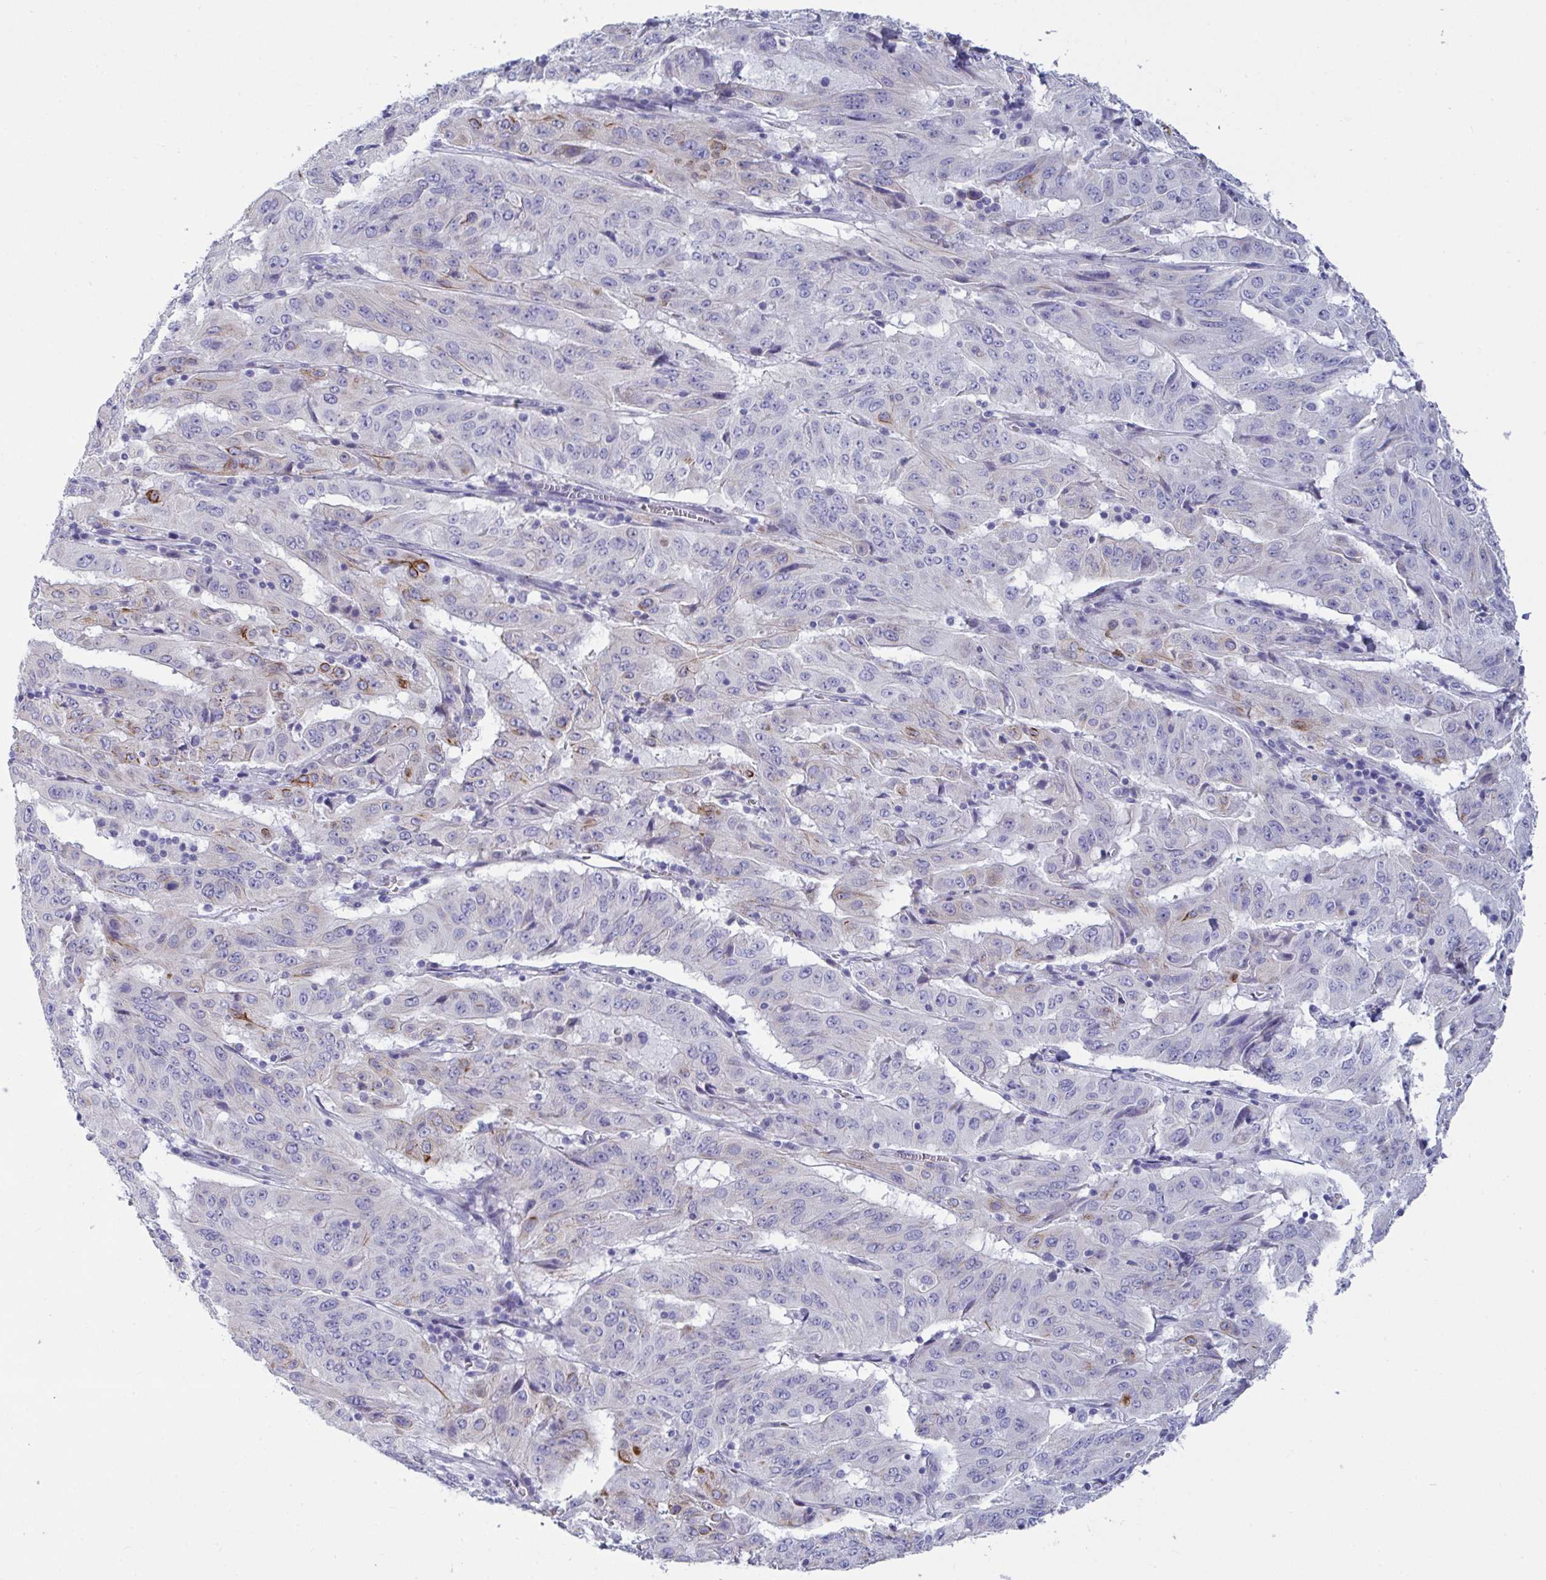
{"staining": {"intensity": "negative", "quantity": "none", "location": "none"}, "tissue": "pancreatic cancer", "cell_type": "Tumor cells", "image_type": "cancer", "snomed": [{"axis": "morphology", "description": "Adenocarcinoma, NOS"}, {"axis": "topography", "description": "Pancreas"}], "caption": "Immunohistochemistry of pancreatic cancer (adenocarcinoma) exhibits no staining in tumor cells. (DAB IHC, high magnification).", "gene": "TAS2R38", "patient": {"sex": "male", "age": 63}}